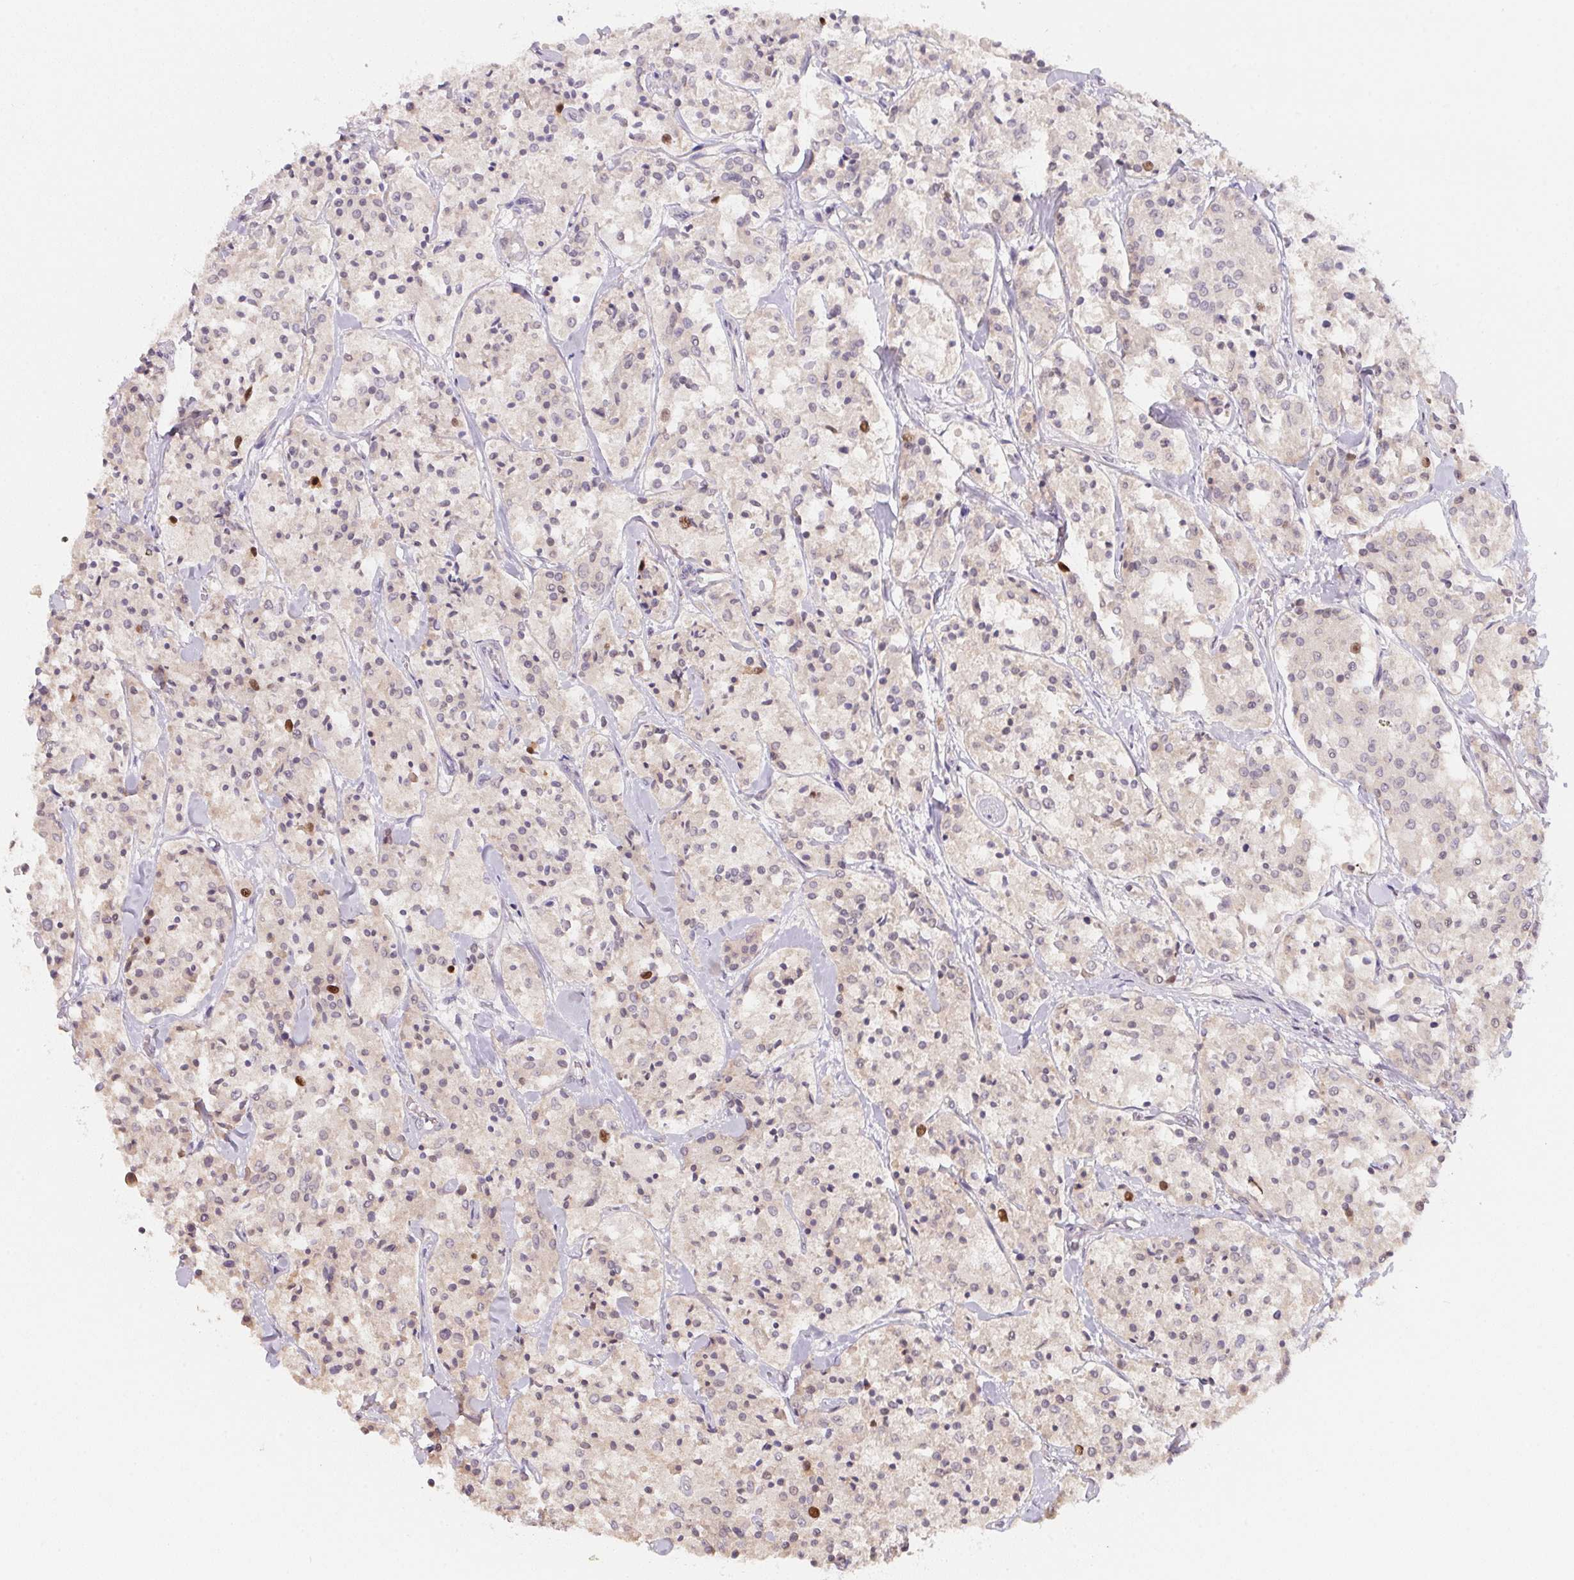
{"staining": {"intensity": "negative", "quantity": "none", "location": "none"}, "tissue": "carcinoid", "cell_type": "Tumor cells", "image_type": "cancer", "snomed": [{"axis": "morphology", "description": "Carcinoid, malignant, NOS"}, {"axis": "topography", "description": "Lung"}], "caption": "IHC of human carcinoid (malignant) reveals no expression in tumor cells.", "gene": "KIFC1", "patient": {"sex": "male", "age": 71}}